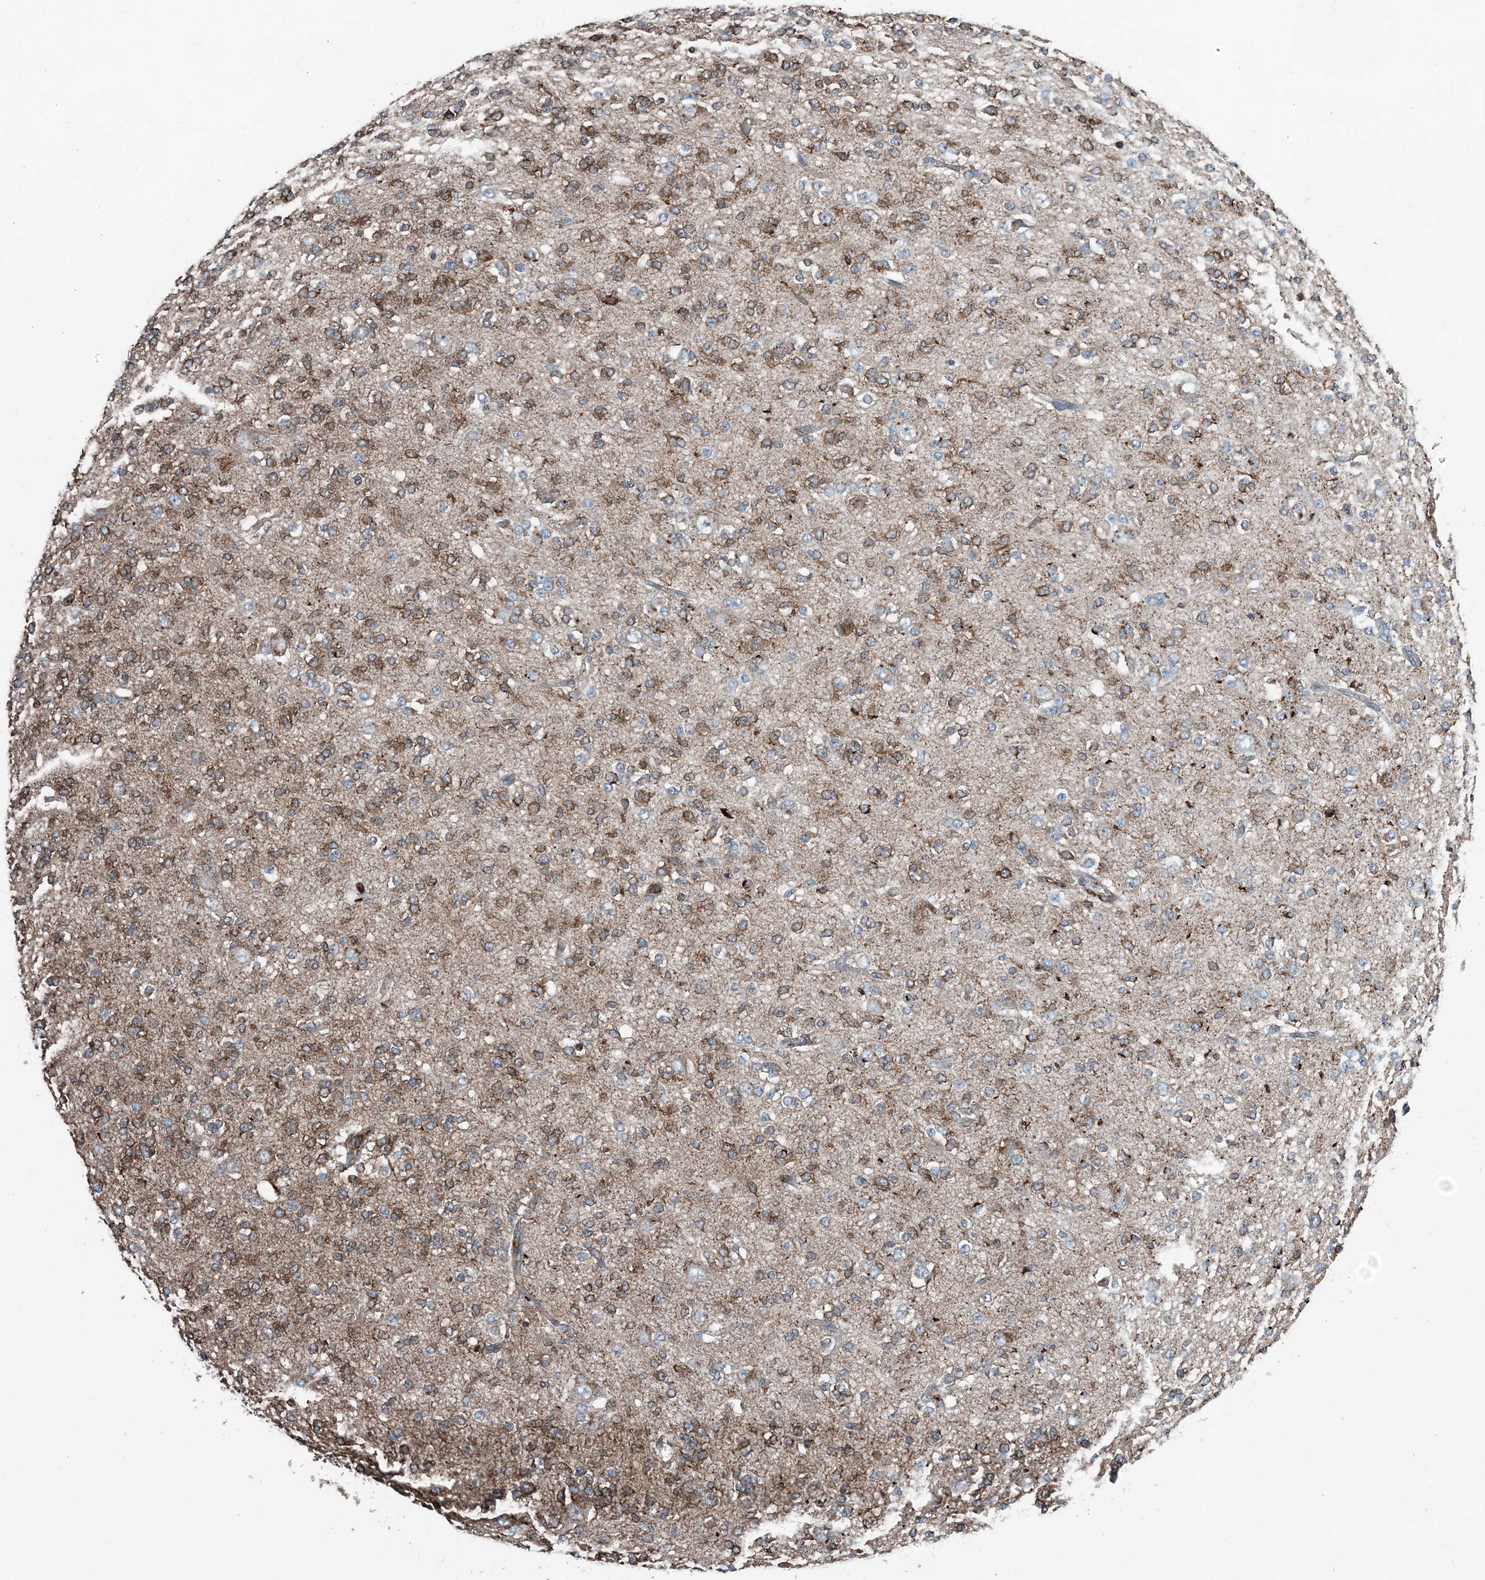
{"staining": {"intensity": "moderate", "quantity": ">75%", "location": "cytoplasmic/membranous"}, "tissue": "glioma", "cell_type": "Tumor cells", "image_type": "cancer", "snomed": [{"axis": "morphology", "description": "Glioma, malignant, Low grade"}, {"axis": "topography", "description": "Brain"}], "caption": "Immunohistochemistry (IHC) staining of malignant low-grade glioma, which shows medium levels of moderate cytoplasmic/membranous staining in approximately >75% of tumor cells indicating moderate cytoplasmic/membranous protein positivity. The staining was performed using DAB (brown) for protein detection and nuclei were counterstained in hematoxylin (blue).", "gene": "CFL1", "patient": {"sex": "male", "age": 38}}